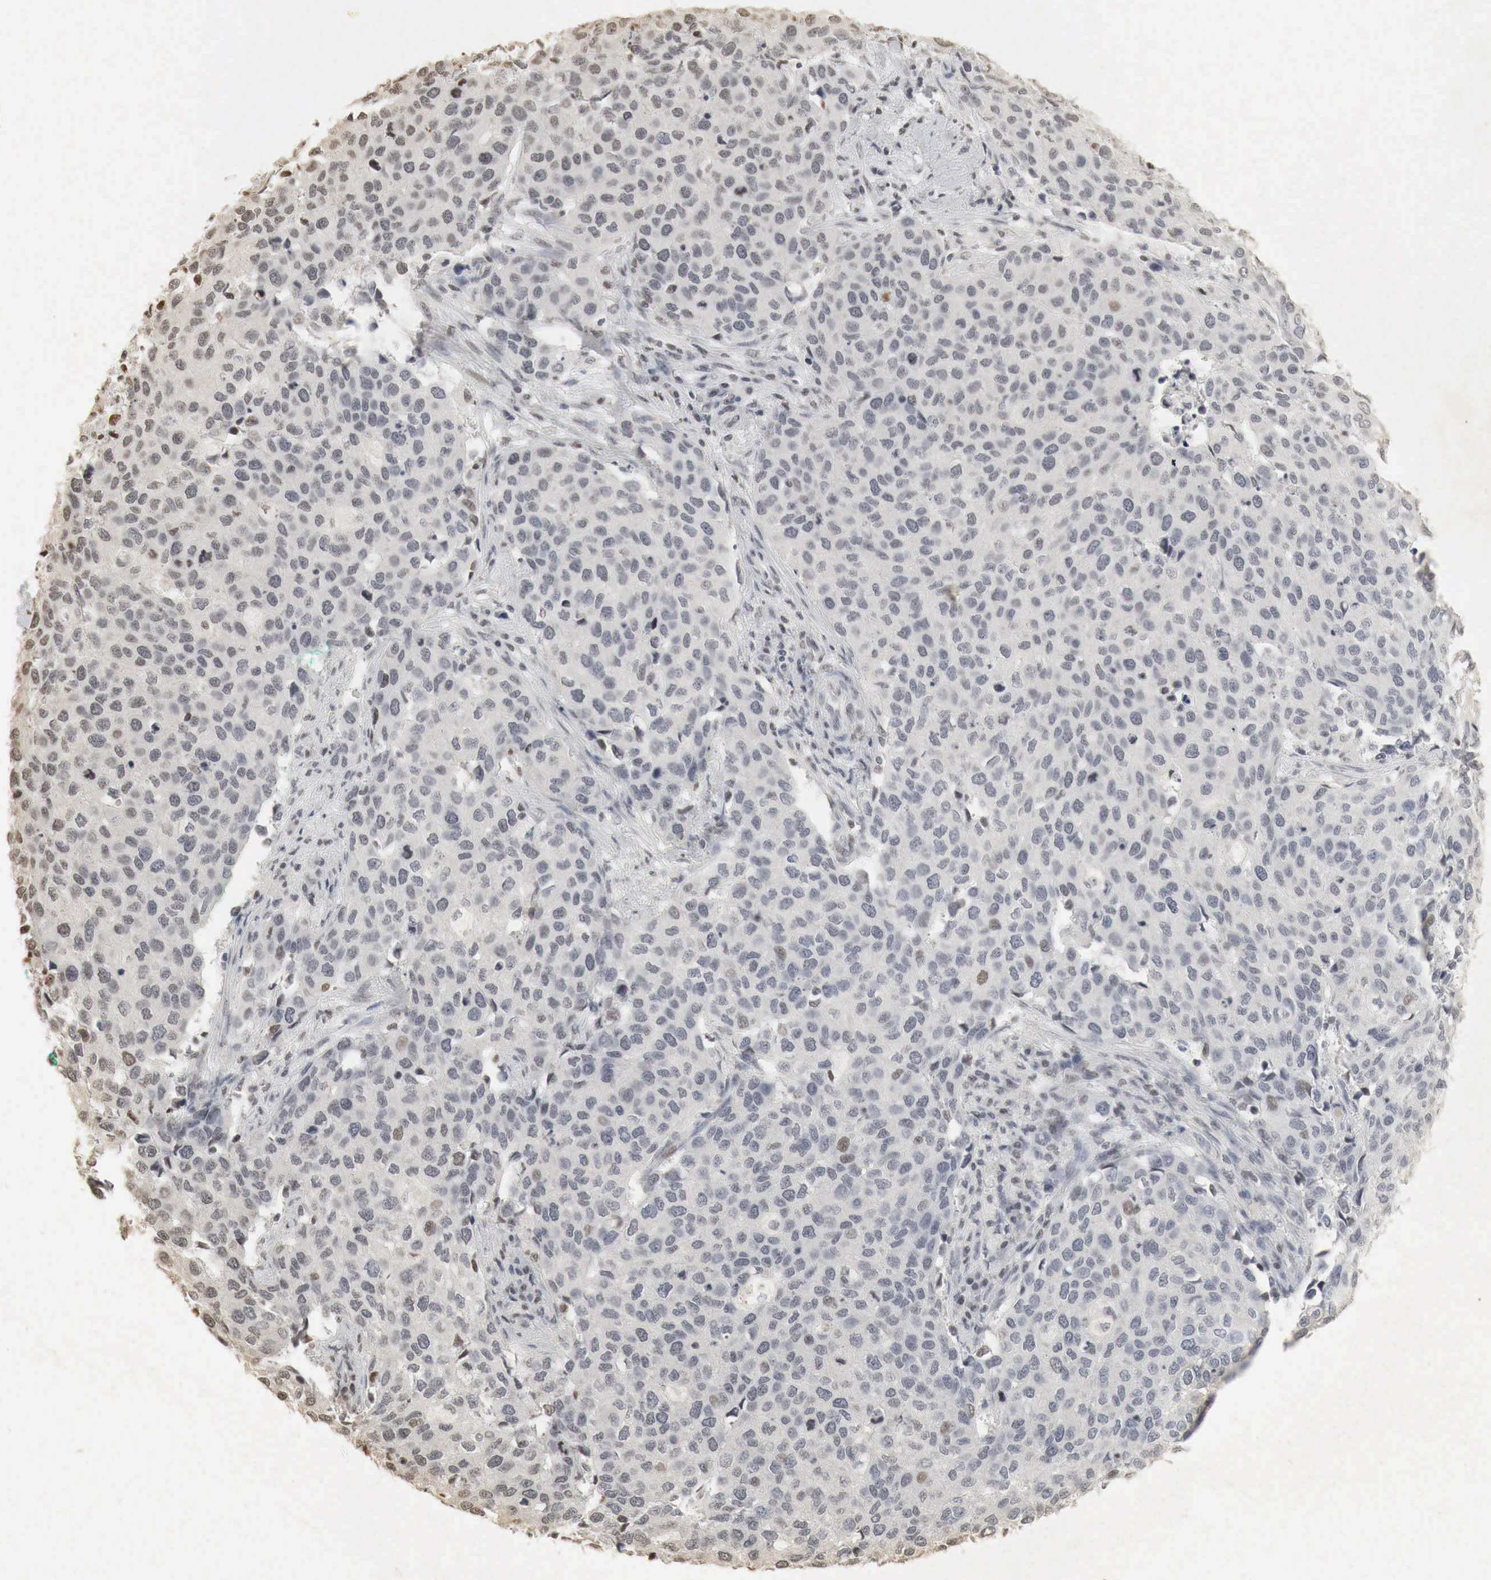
{"staining": {"intensity": "weak", "quantity": "<25%", "location": "nuclear"}, "tissue": "cervical cancer", "cell_type": "Tumor cells", "image_type": "cancer", "snomed": [{"axis": "morphology", "description": "Squamous cell carcinoma, NOS"}, {"axis": "topography", "description": "Cervix"}], "caption": "This is a image of immunohistochemistry staining of squamous cell carcinoma (cervical), which shows no expression in tumor cells.", "gene": "ERBB4", "patient": {"sex": "female", "age": 54}}